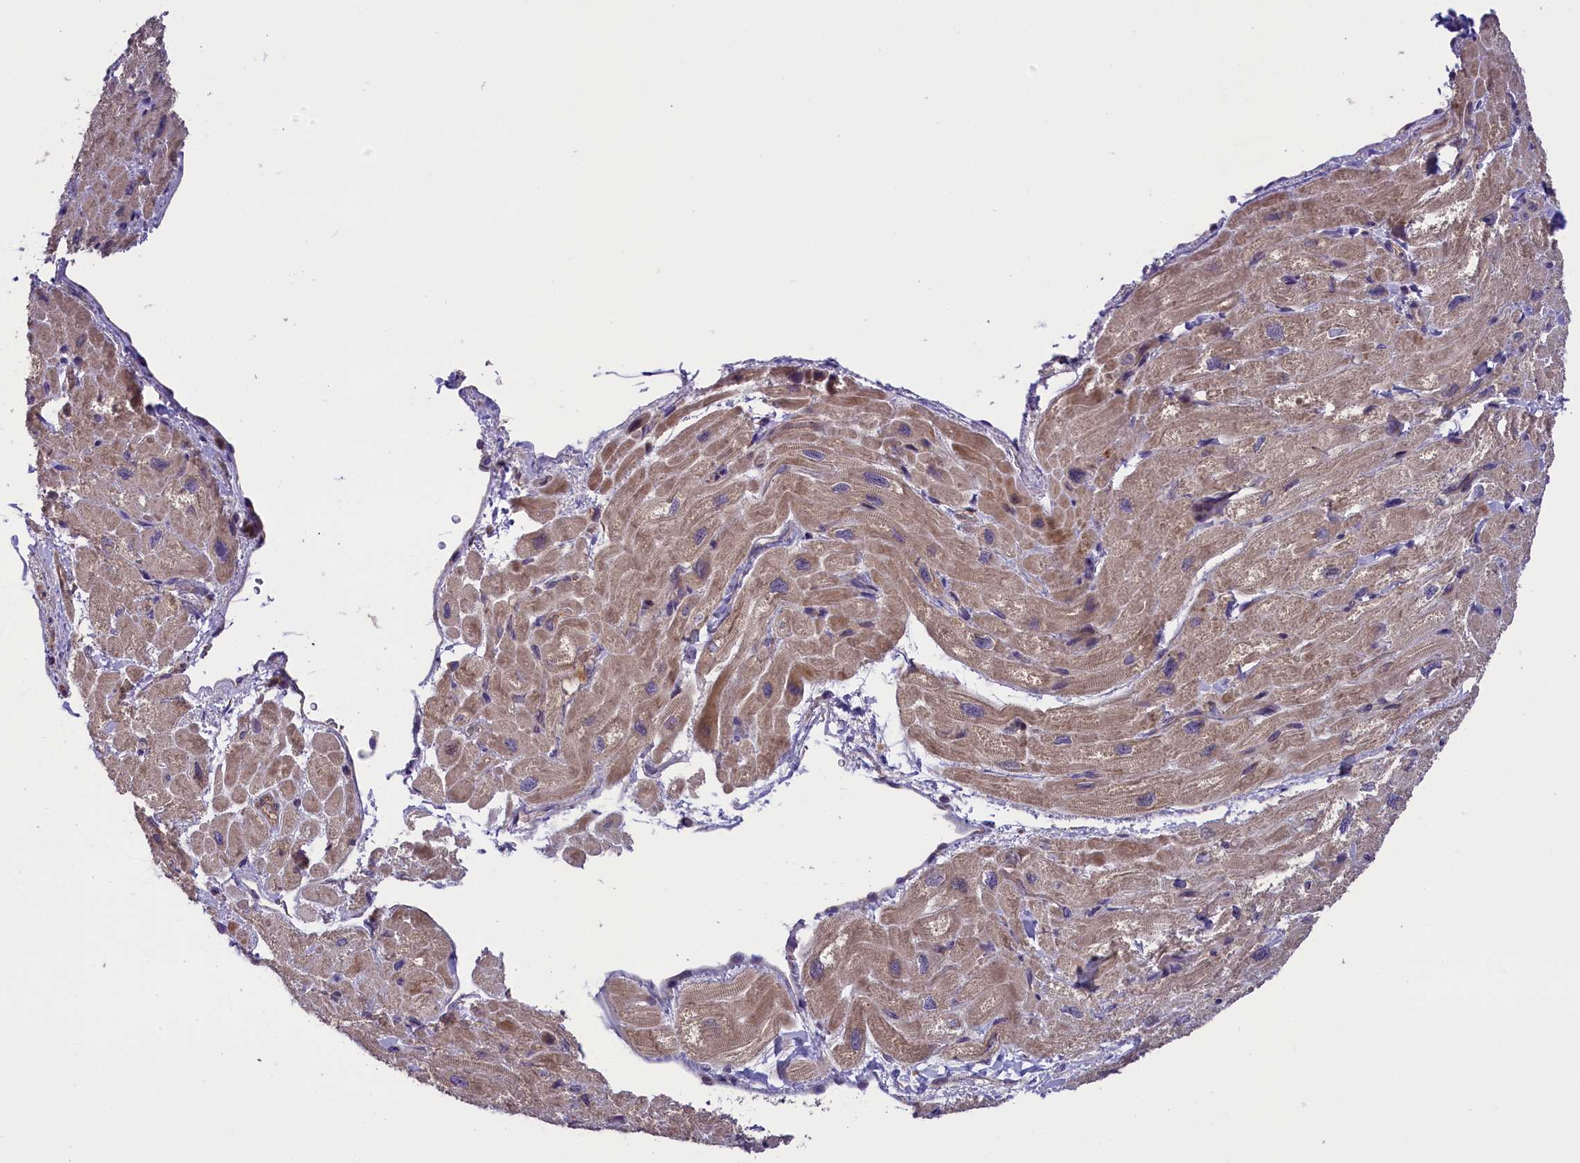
{"staining": {"intensity": "moderate", "quantity": "<25%", "location": "cytoplasmic/membranous"}, "tissue": "heart muscle", "cell_type": "Cardiomyocytes", "image_type": "normal", "snomed": [{"axis": "morphology", "description": "Normal tissue, NOS"}, {"axis": "topography", "description": "Heart"}], "caption": "Human heart muscle stained with a brown dye reveals moderate cytoplasmic/membranous positive staining in about <25% of cardiomyocytes.", "gene": "ABCC10", "patient": {"sex": "male", "age": 65}}